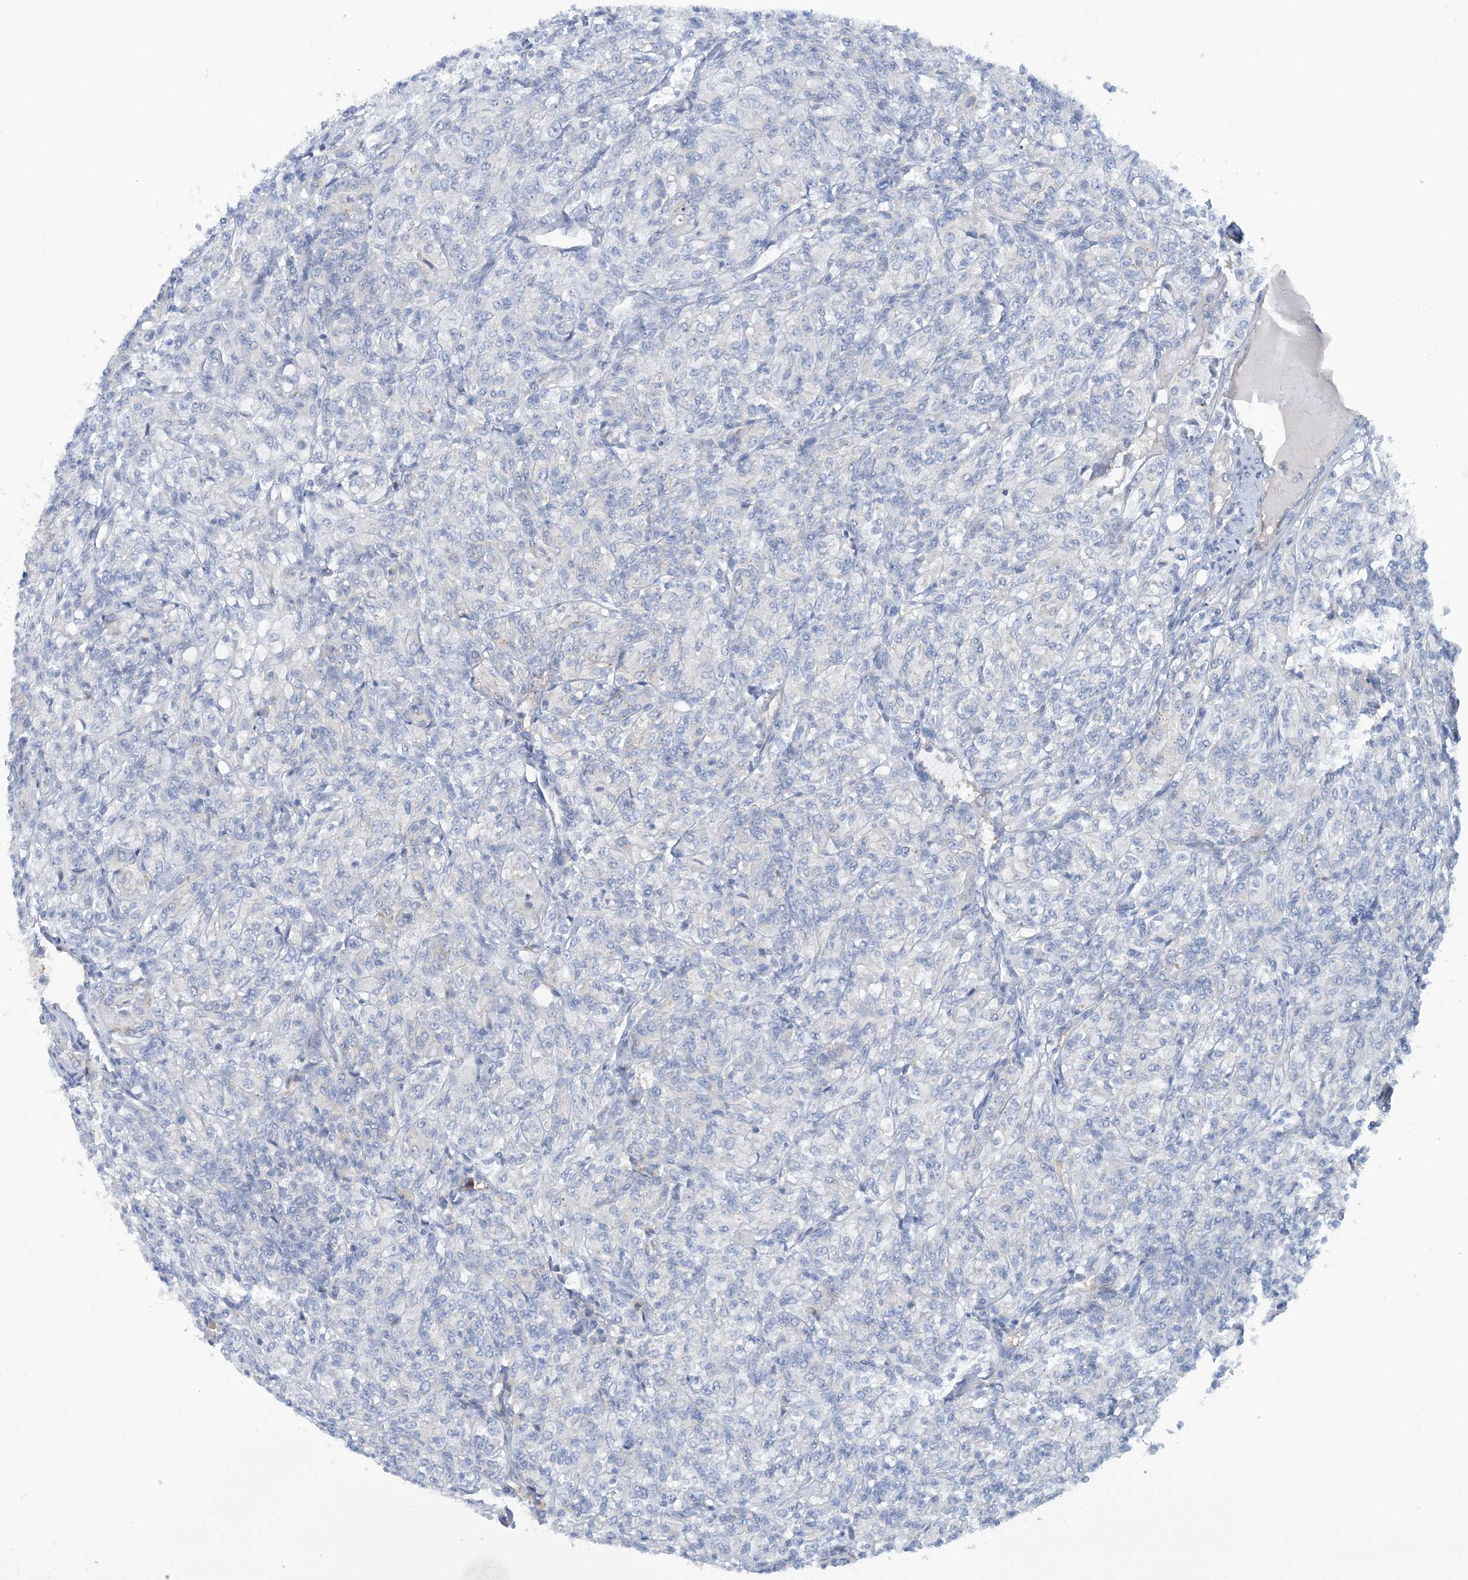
{"staining": {"intensity": "negative", "quantity": "none", "location": "none"}, "tissue": "renal cancer", "cell_type": "Tumor cells", "image_type": "cancer", "snomed": [{"axis": "morphology", "description": "Adenocarcinoma, NOS"}, {"axis": "topography", "description": "Kidney"}], "caption": "The photomicrograph displays no staining of tumor cells in adenocarcinoma (renal). Nuclei are stained in blue.", "gene": "EIF2A", "patient": {"sex": "male", "age": 77}}